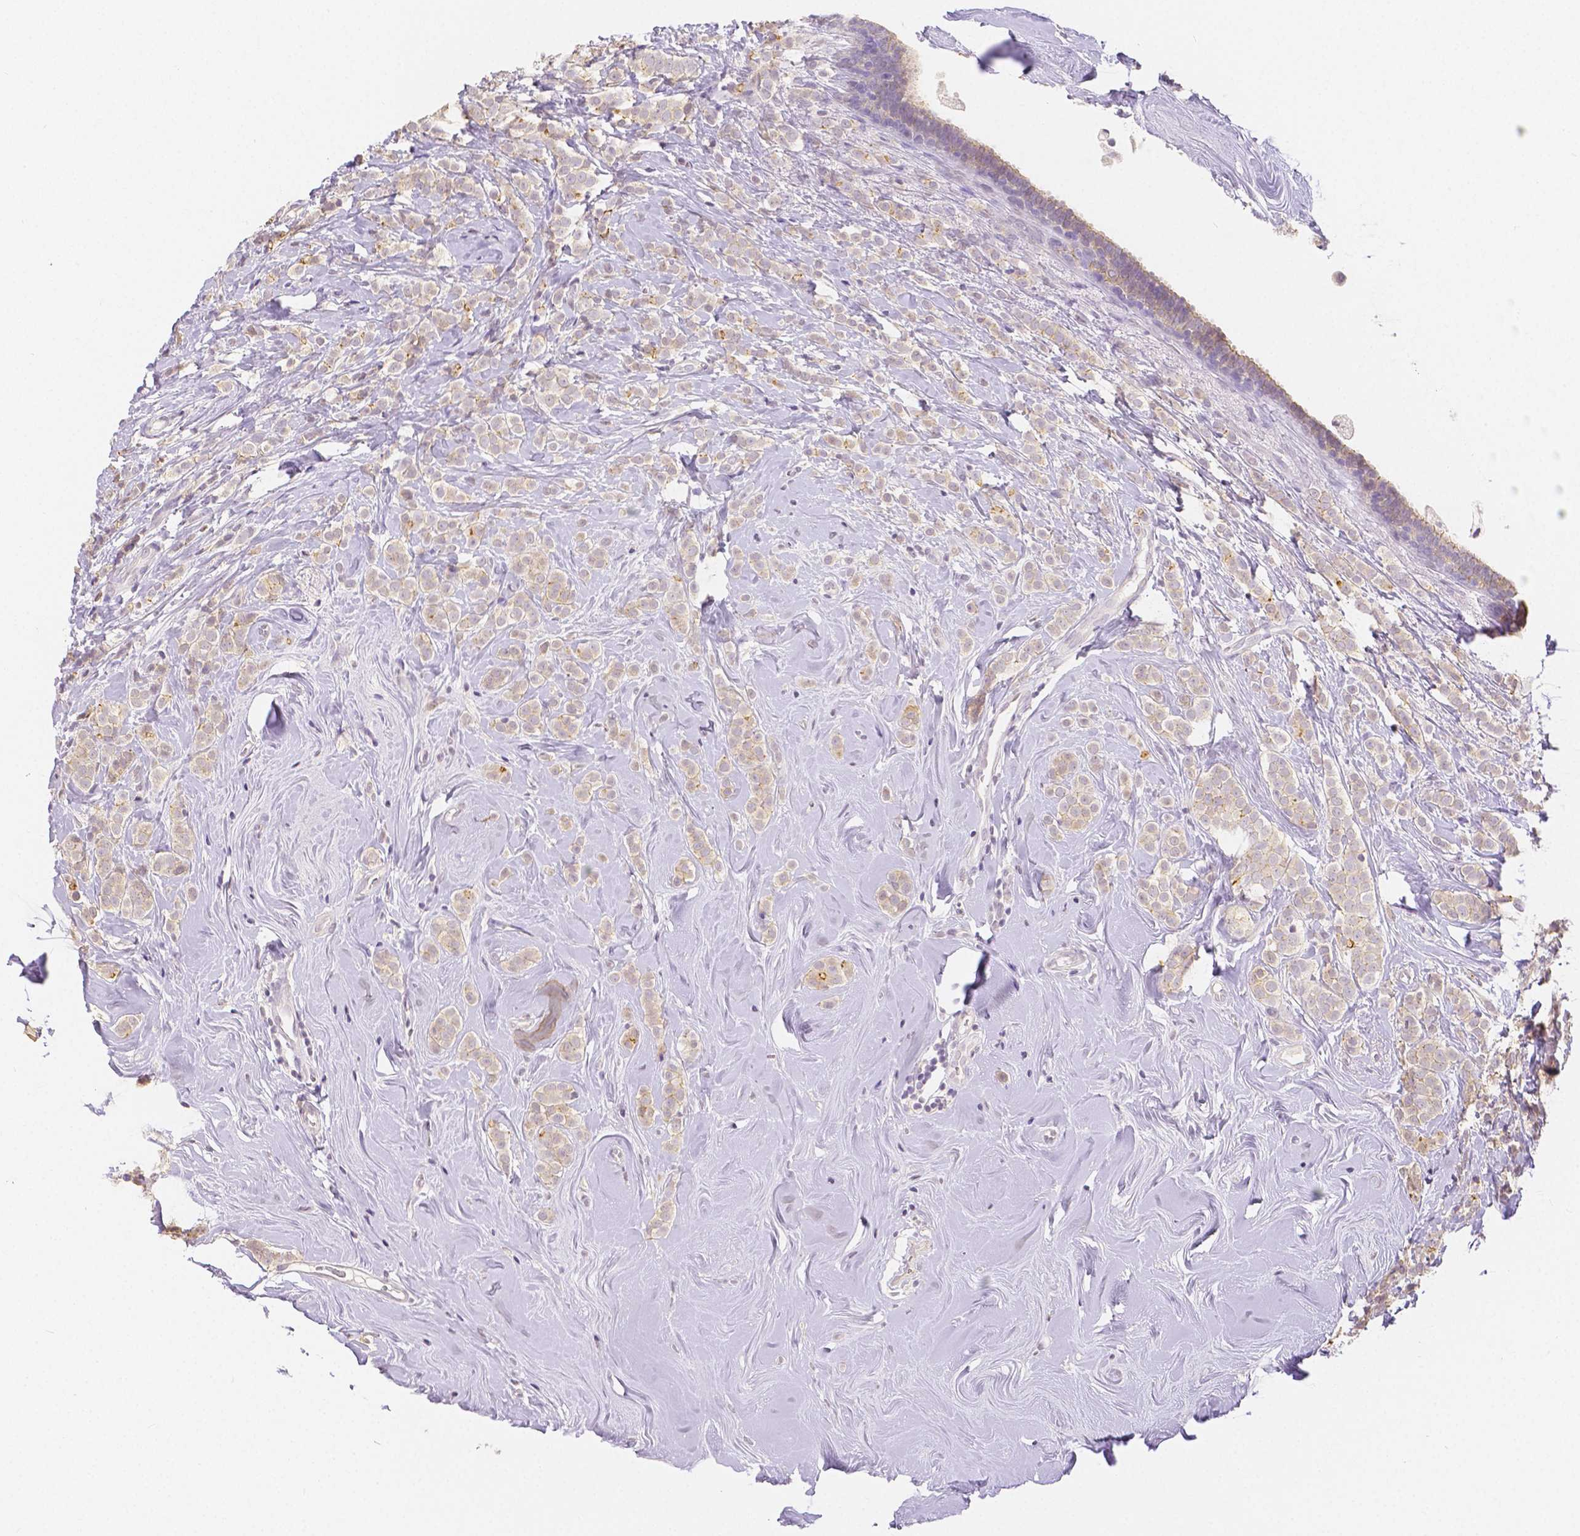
{"staining": {"intensity": "weak", "quantity": ">75%", "location": "cytoplasmic/membranous"}, "tissue": "breast cancer", "cell_type": "Tumor cells", "image_type": "cancer", "snomed": [{"axis": "morphology", "description": "Lobular carcinoma"}, {"axis": "topography", "description": "Breast"}], "caption": "Immunohistochemistry (IHC) image of neoplastic tissue: lobular carcinoma (breast) stained using immunohistochemistry reveals low levels of weak protein expression localized specifically in the cytoplasmic/membranous of tumor cells, appearing as a cytoplasmic/membranous brown color.", "gene": "OCLN", "patient": {"sex": "female", "age": 49}}